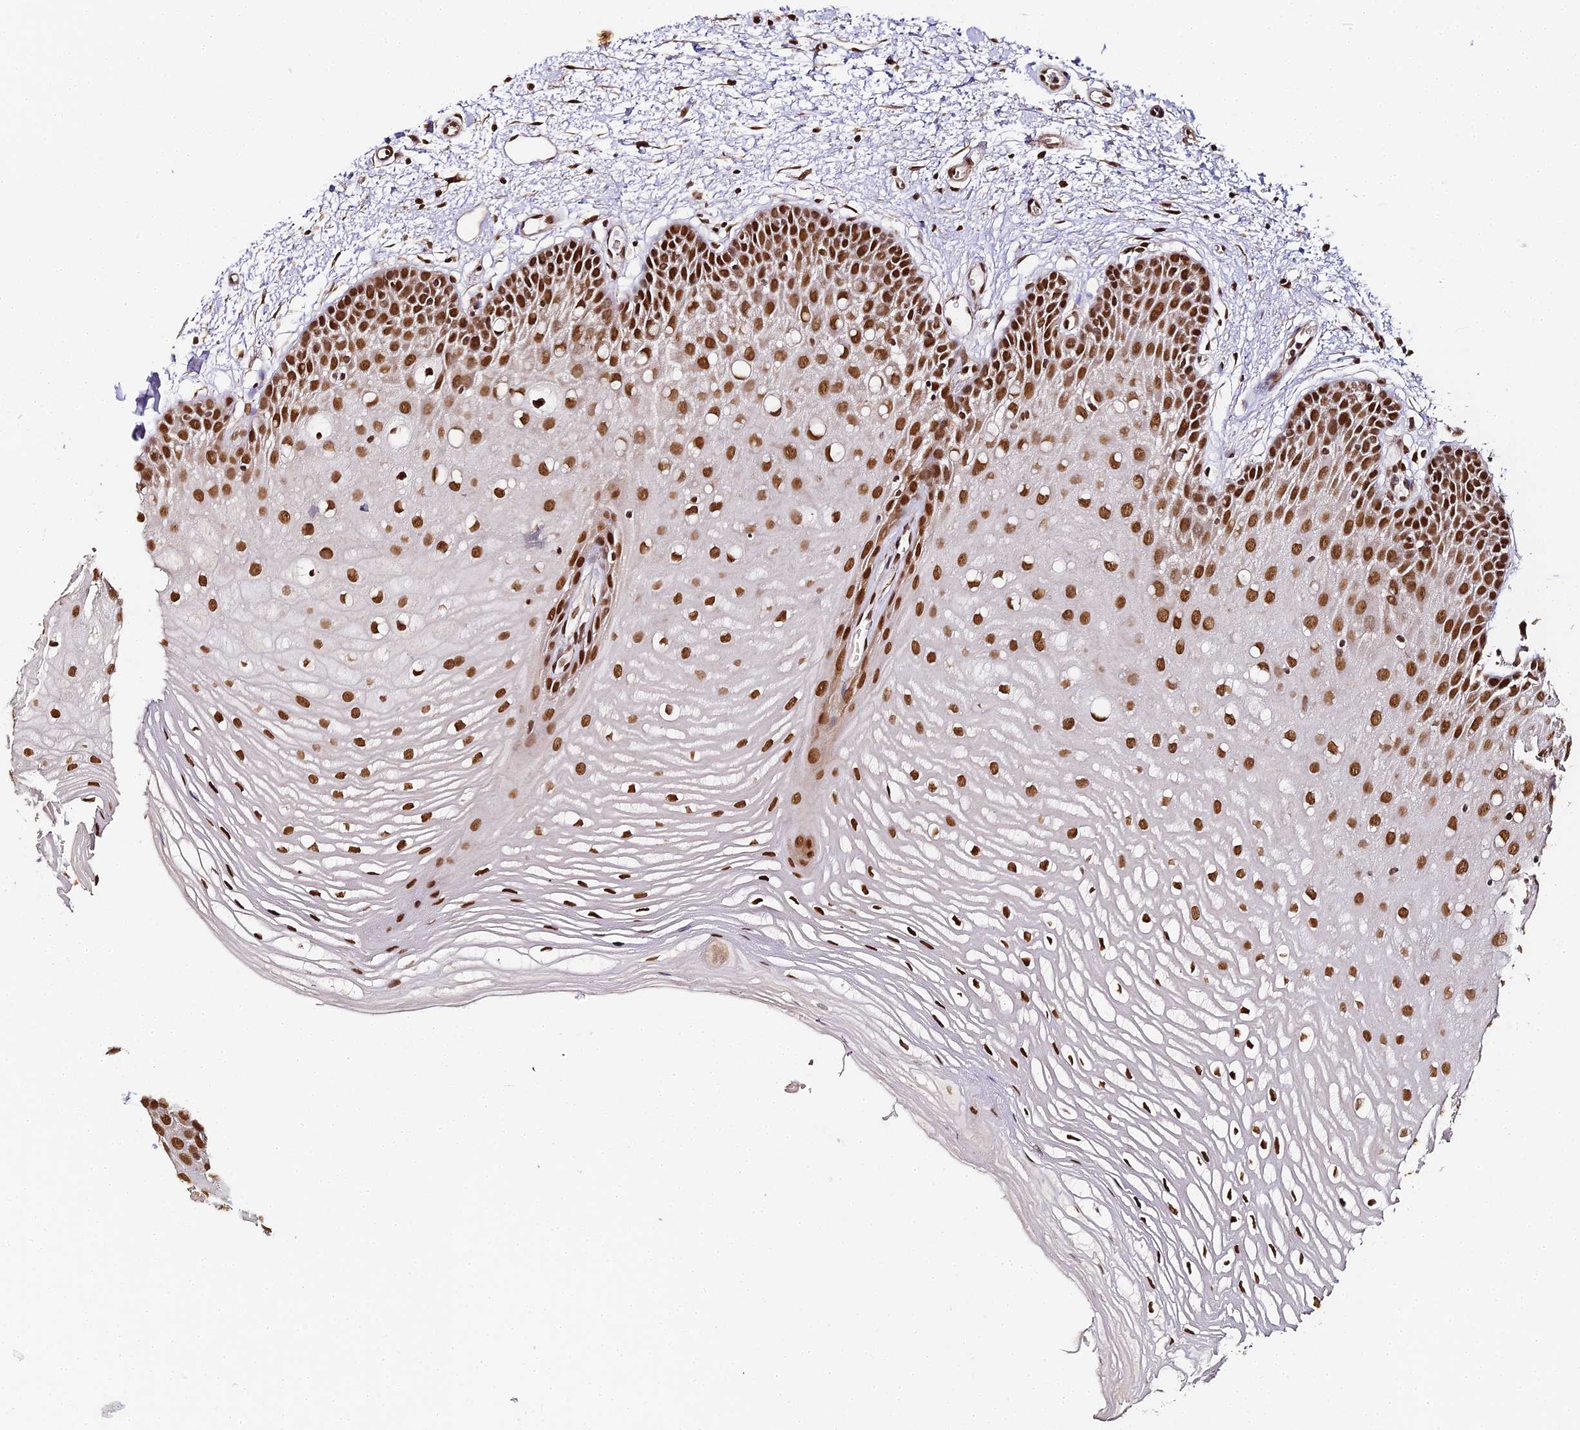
{"staining": {"intensity": "strong", "quantity": ">75%", "location": "nuclear"}, "tissue": "oral mucosa", "cell_type": "Squamous epithelial cells", "image_type": "normal", "snomed": [{"axis": "morphology", "description": "Normal tissue, NOS"}, {"axis": "topography", "description": "Oral tissue"}, {"axis": "topography", "description": "Tounge, NOS"}], "caption": "Approximately >75% of squamous epithelial cells in normal oral mucosa display strong nuclear protein positivity as visualized by brown immunohistochemical staining.", "gene": "HNRNPA1", "patient": {"sex": "female", "age": 73}}